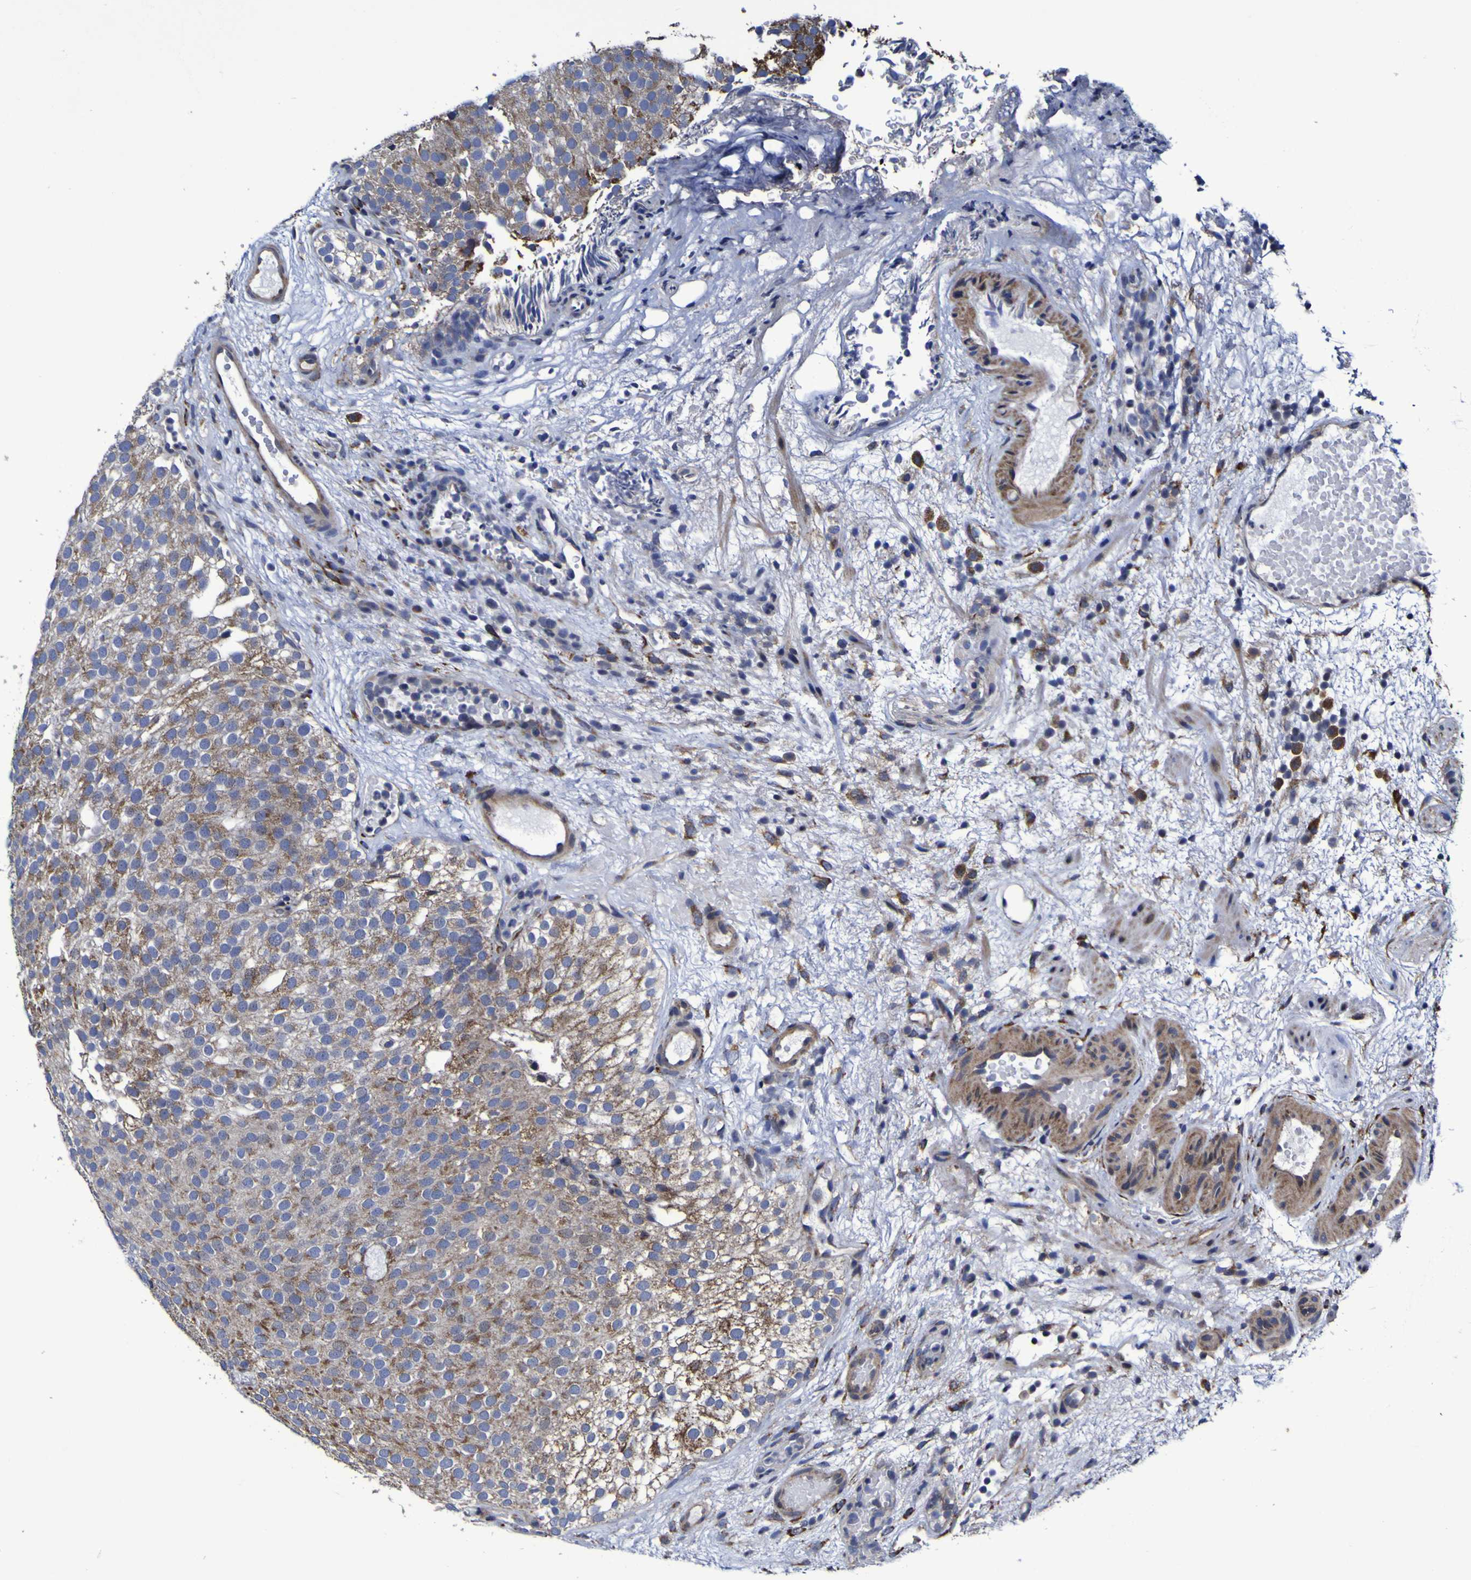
{"staining": {"intensity": "moderate", "quantity": "25%-75%", "location": "cytoplasmic/membranous"}, "tissue": "urothelial cancer", "cell_type": "Tumor cells", "image_type": "cancer", "snomed": [{"axis": "morphology", "description": "Urothelial carcinoma, Low grade"}, {"axis": "topography", "description": "Urinary bladder"}], "caption": "Urothelial carcinoma (low-grade) tissue displays moderate cytoplasmic/membranous expression in approximately 25%-75% of tumor cells, visualized by immunohistochemistry.", "gene": "P3H1", "patient": {"sex": "male", "age": 78}}